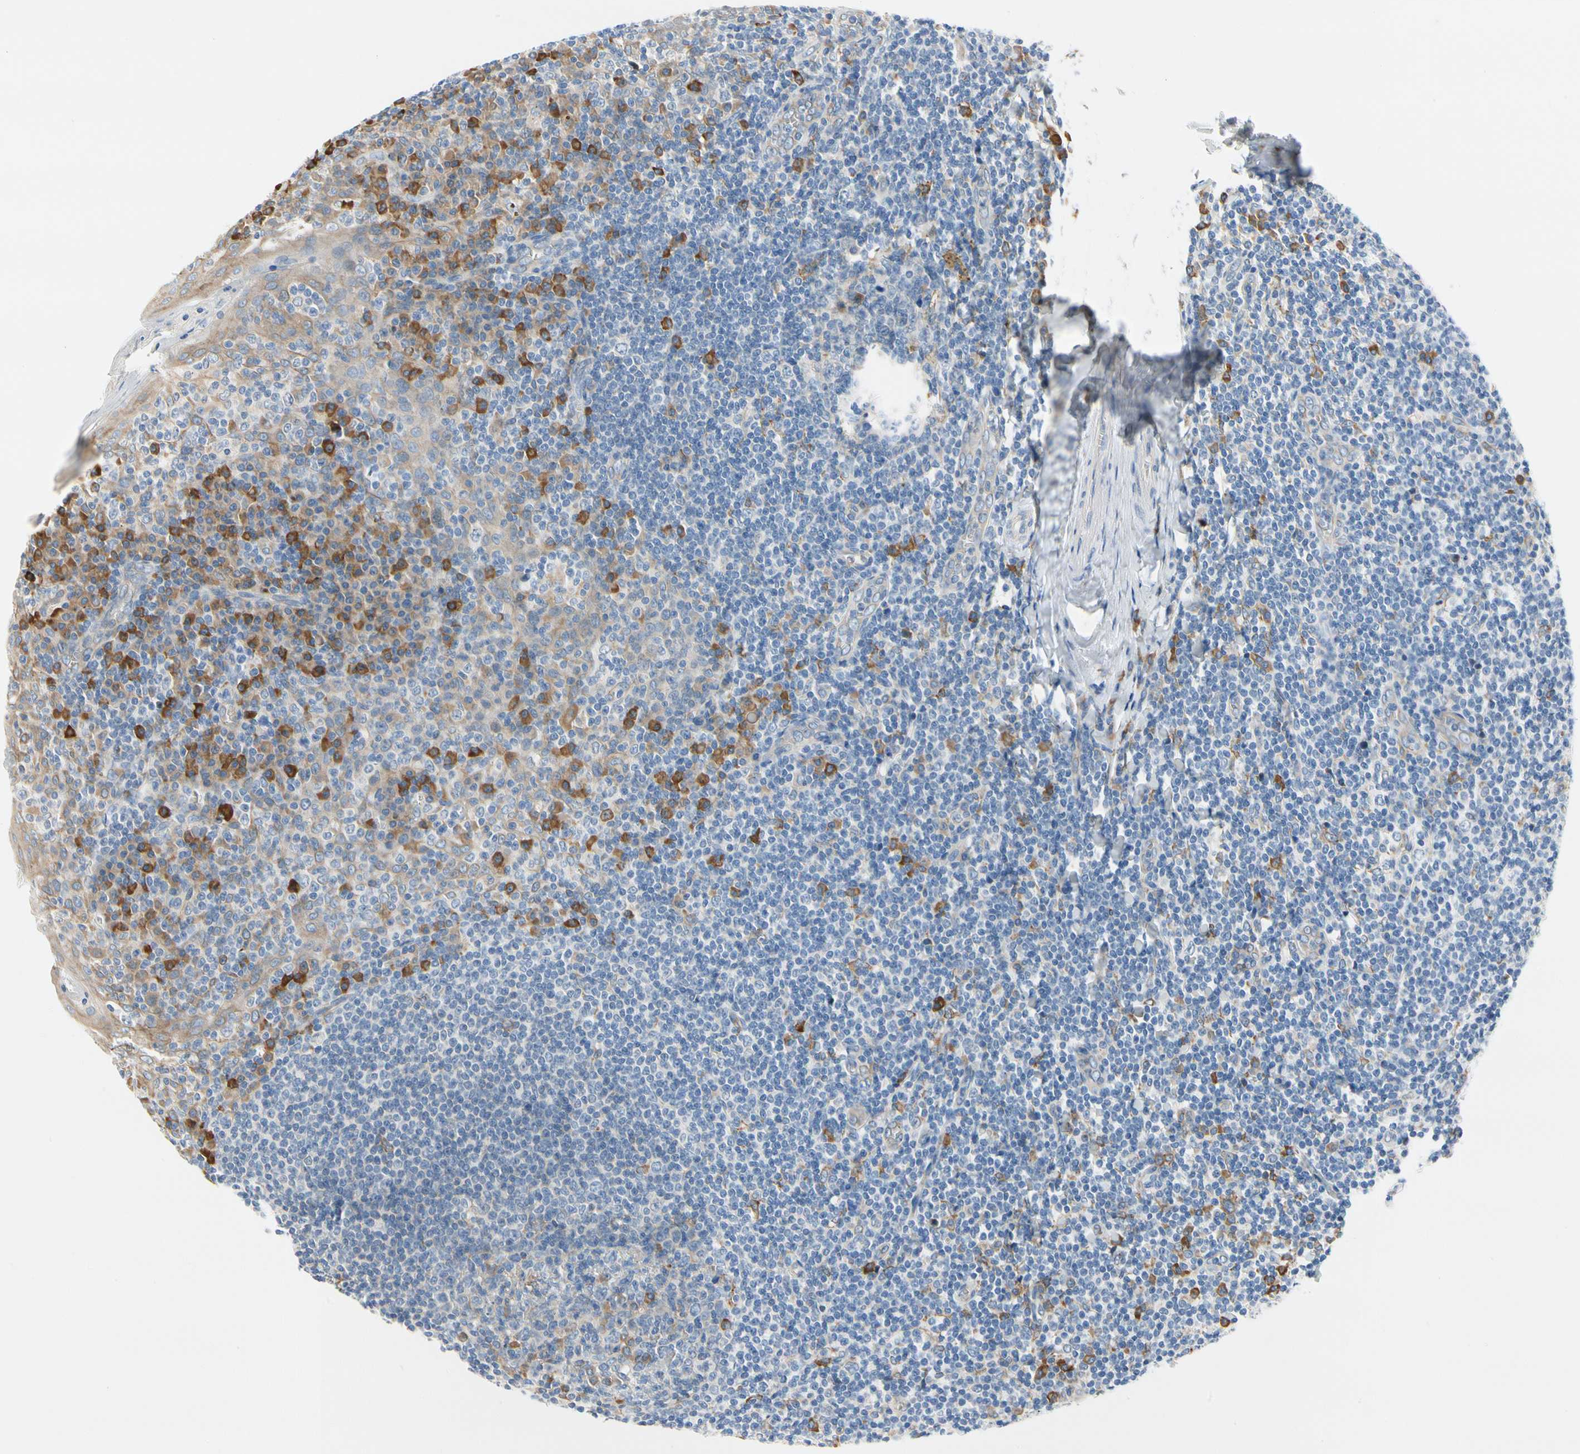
{"staining": {"intensity": "negative", "quantity": "none", "location": "none"}, "tissue": "tonsil", "cell_type": "Germinal center cells", "image_type": "normal", "snomed": [{"axis": "morphology", "description": "Normal tissue, NOS"}, {"axis": "topography", "description": "Tonsil"}], "caption": "Immunohistochemistry of benign tonsil demonstrates no staining in germinal center cells. Brightfield microscopy of IHC stained with DAB (brown) and hematoxylin (blue), captured at high magnification.", "gene": "STXBP1", "patient": {"sex": "male", "age": 31}}